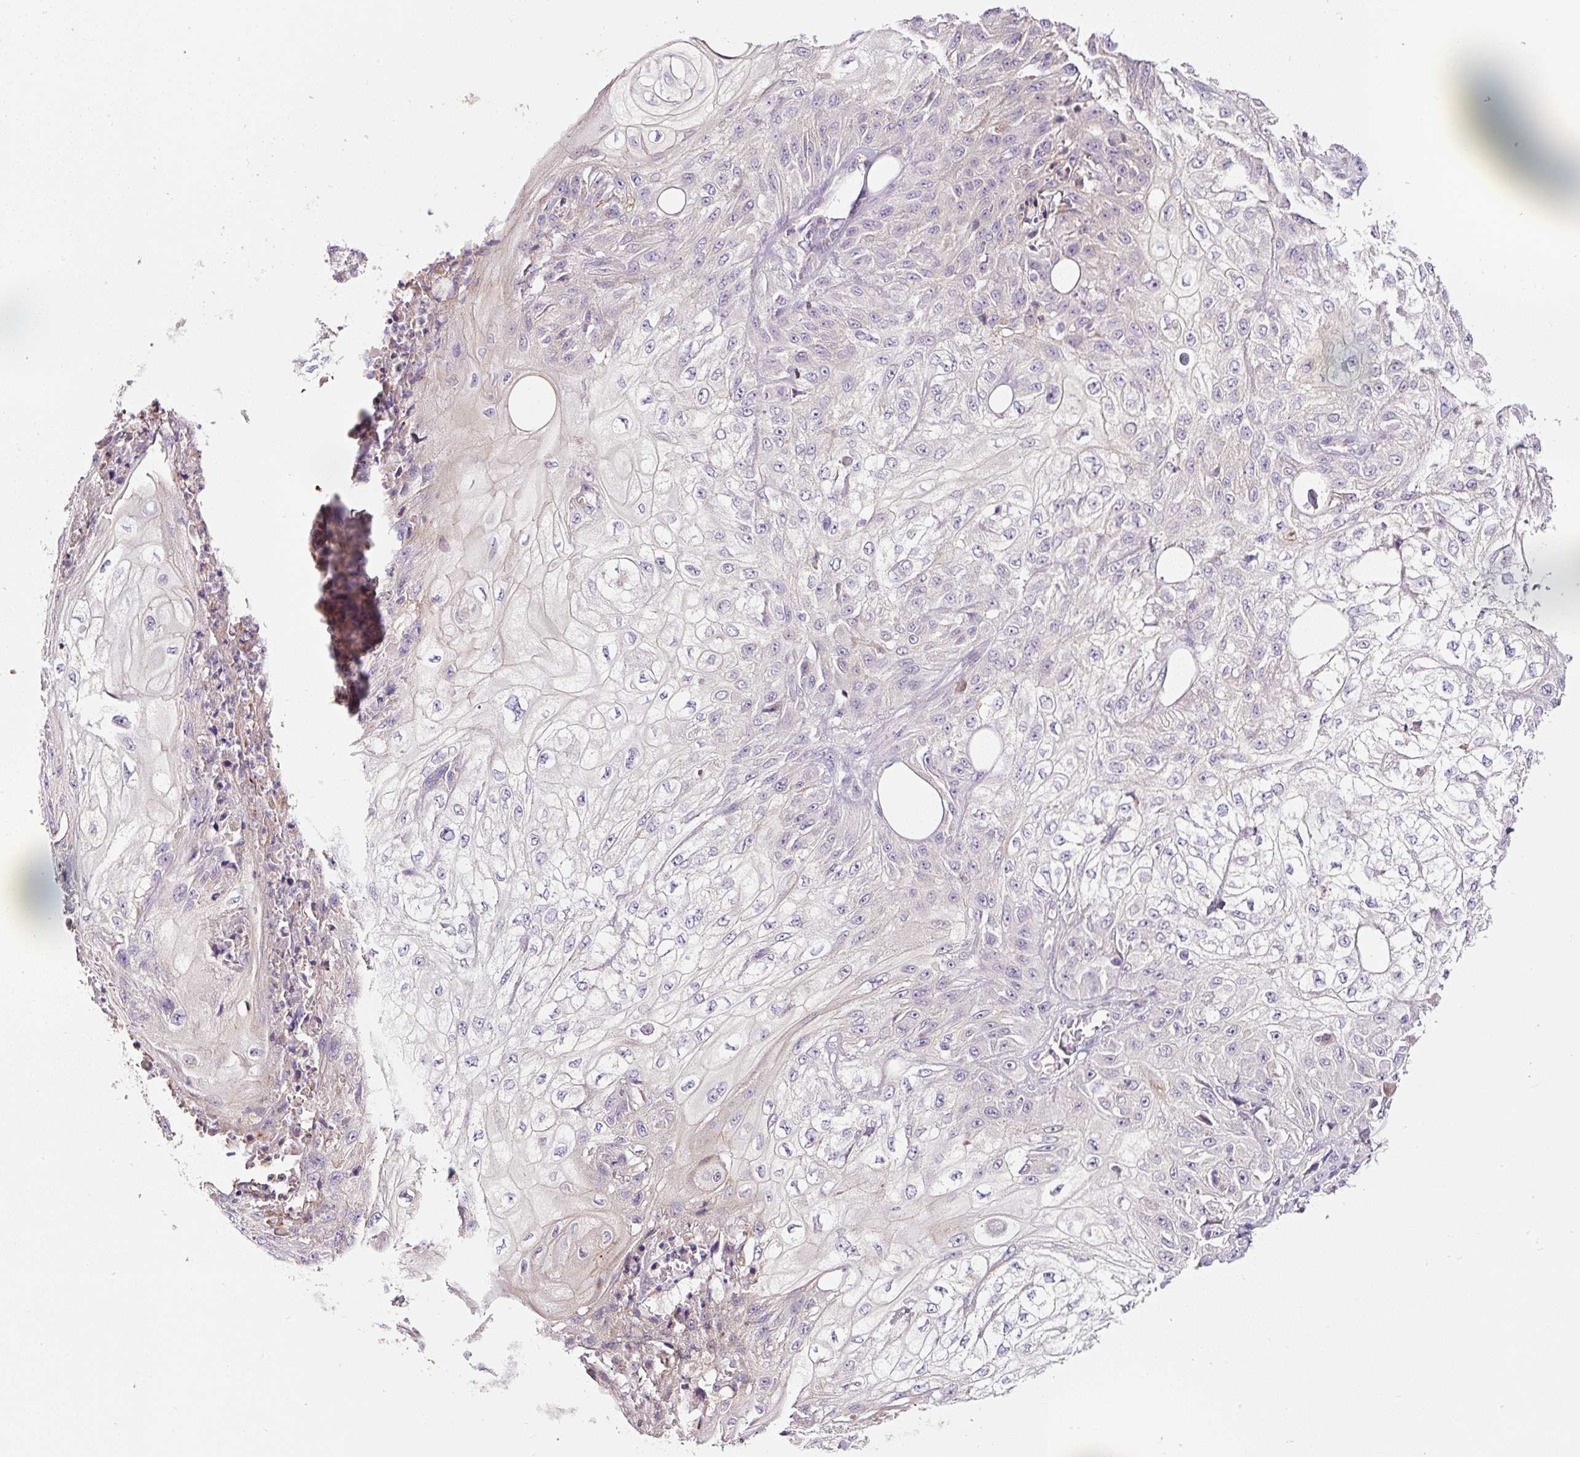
{"staining": {"intensity": "negative", "quantity": "none", "location": "none"}, "tissue": "skin cancer", "cell_type": "Tumor cells", "image_type": "cancer", "snomed": [{"axis": "morphology", "description": "Squamous cell carcinoma, NOS"}, {"axis": "morphology", "description": "Squamous cell carcinoma, metastatic, NOS"}, {"axis": "topography", "description": "Skin"}, {"axis": "topography", "description": "Lymph node"}], "caption": "Skin cancer (metastatic squamous cell carcinoma) was stained to show a protein in brown. There is no significant positivity in tumor cells. (DAB (3,3'-diaminobenzidine) immunohistochemistry (IHC), high magnification).", "gene": "HPS4", "patient": {"sex": "male", "age": 75}}